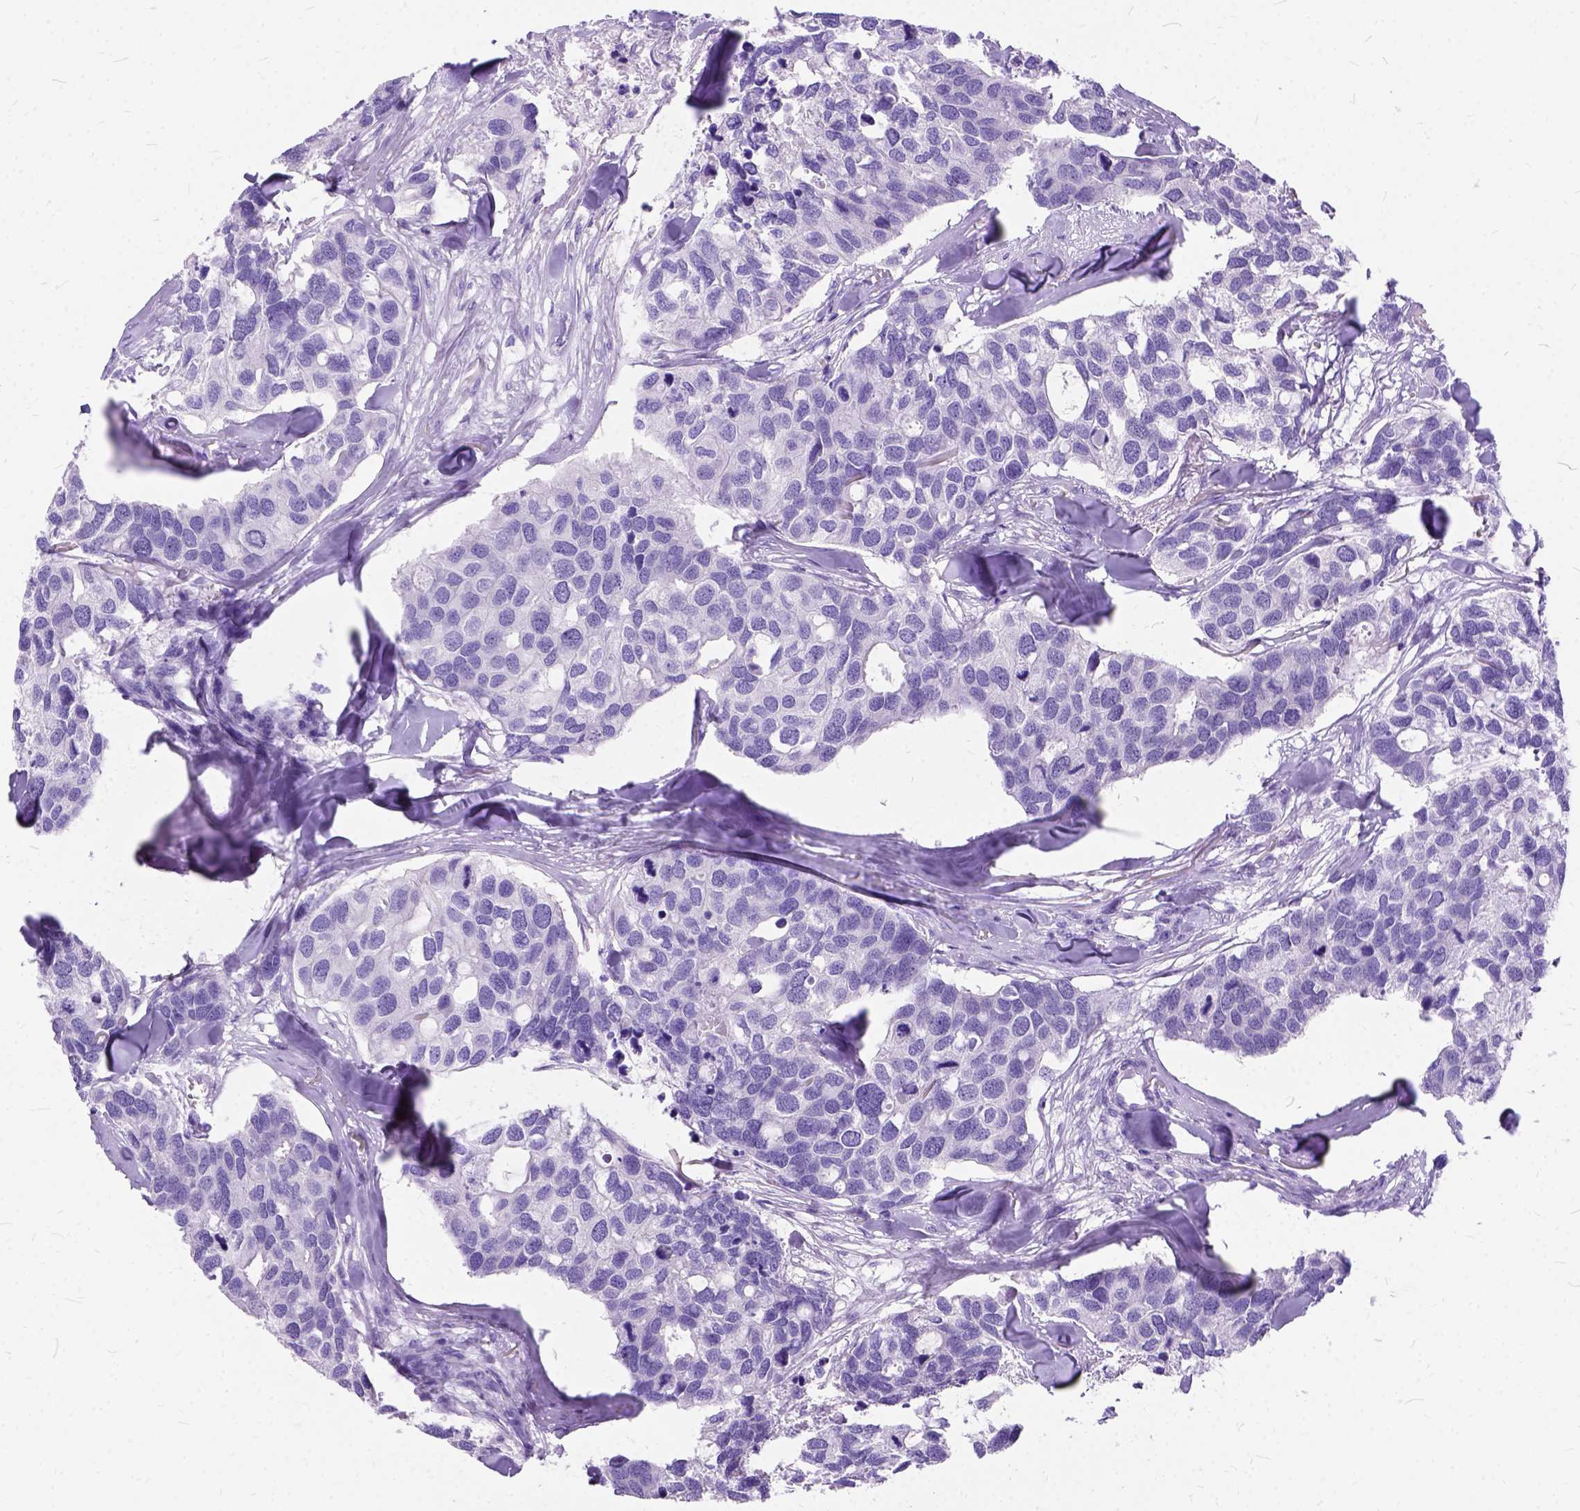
{"staining": {"intensity": "negative", "quantity": "none", "location": "none"}, "tissue": "breast cancer", "cell_type": "Tumor cells", "image_type": "cancer", "snomed": [{"axis": "morphology", "description": "Duct carcinoma"}, {"axis": "topography", "description": "Breast"}], "caption": "A micrograph of human breast infiltrating ductal carcinoma is negative for staining in tumor cells. (Stains: DAB (3,3'-diaminobenzidine) immunohistochemistry with hematoxylin counter stain, Microscopy: brightfield microscopy at high magnification).", "gene": "C1QTNF3", "patient": {"sex": "female", "age": 83}}